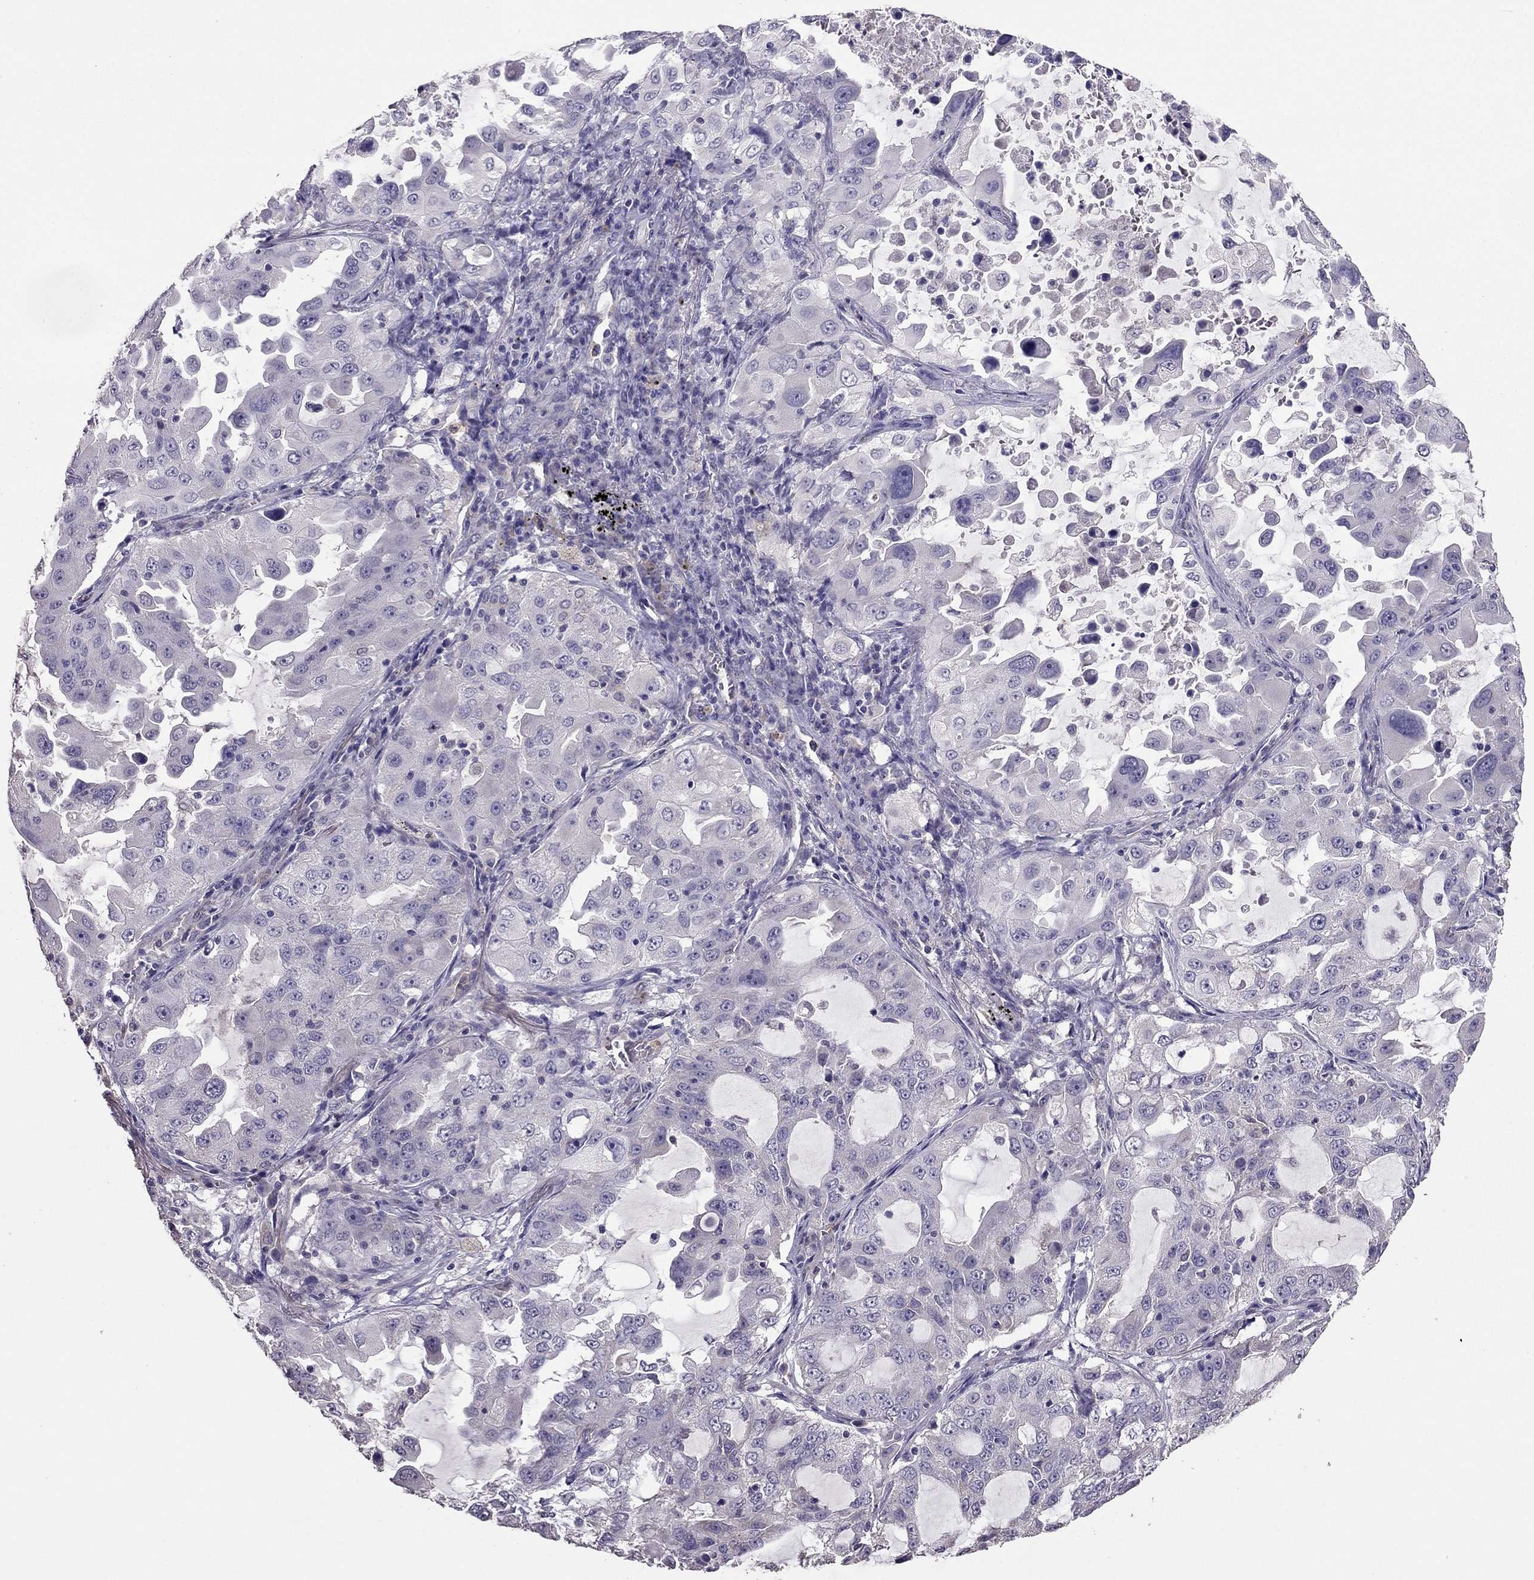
{"staining": {"intensity": "negative", "quantity": "none", "location": "none"}, "tissue": "lung cancer", "cell_type": "Tumor cells", "image_type": "cancer", "snomed": [{"axis": "morphology", "description": "Adenocarcinoma, NOS"}, {"axis": "topography", "description": "Lung"}], "caption": "IHC image of human lung adenocarcinoma stained for a protein (brown), which exhibits no positivity in tumor cells. Nuclei are stained in blue.", "gene": "RFLNB", "patient": {"sex": "female", "age": 61}}